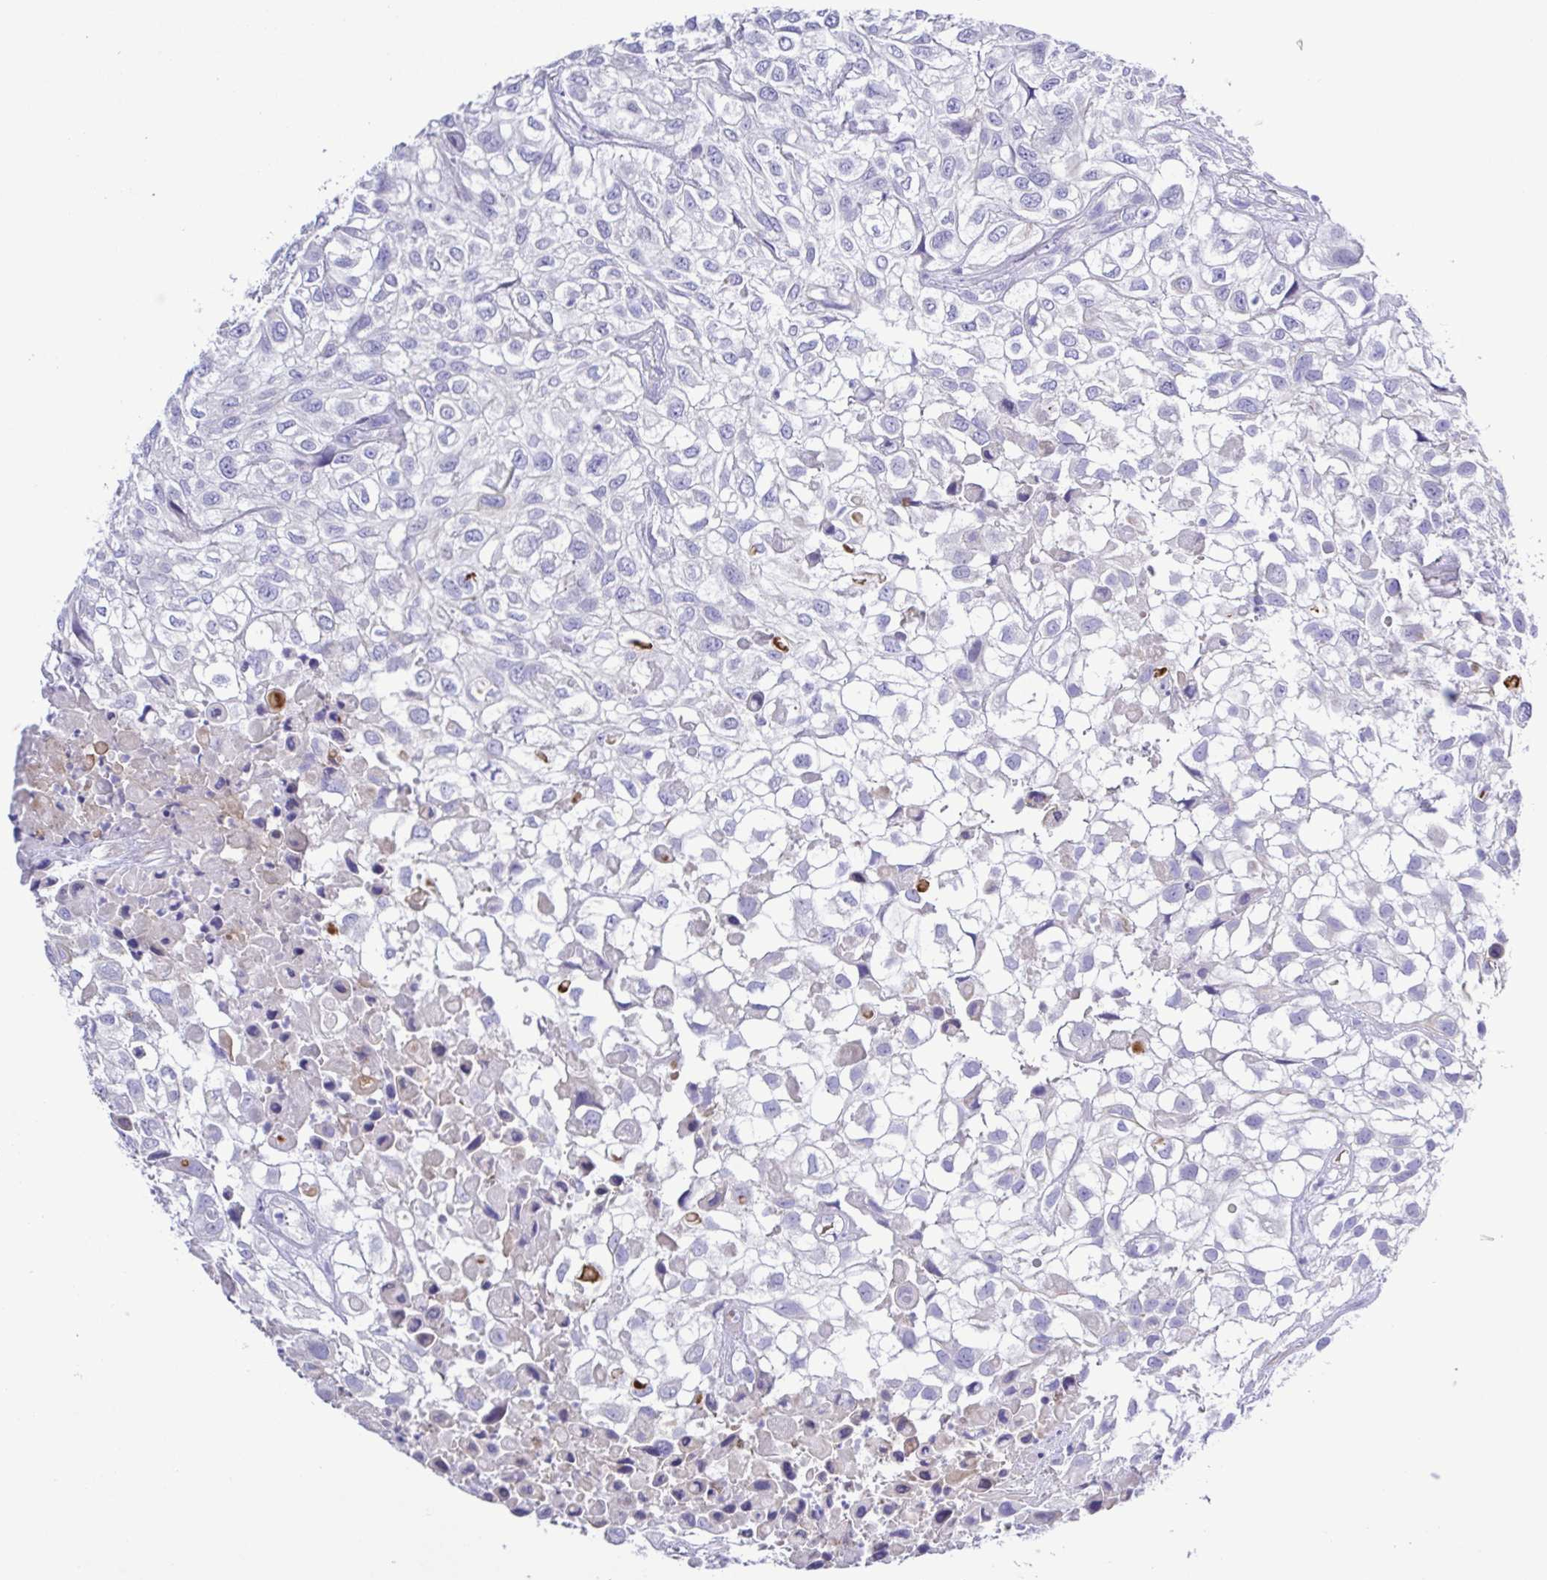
{"staining": {"intensity": "negative", "quantity": "none", "location": "none"}, "tissue": "urothelial cancer", "cell_type": "Tumor cells", "image_type": "cancer", "snomed": [{"axis": "morphology", "description": "Urothelial carcinoma, High grade"}, {"axis": "topography", "description": "Urinary bladder"}], "caption": "There is no significant expression in tumor cells of urothelial cancer. (Immunohistochemistry, brightfield microscopy, high magnification).", "gene": "GABBR2", "patient": {"sex": "male", "age": 56}}